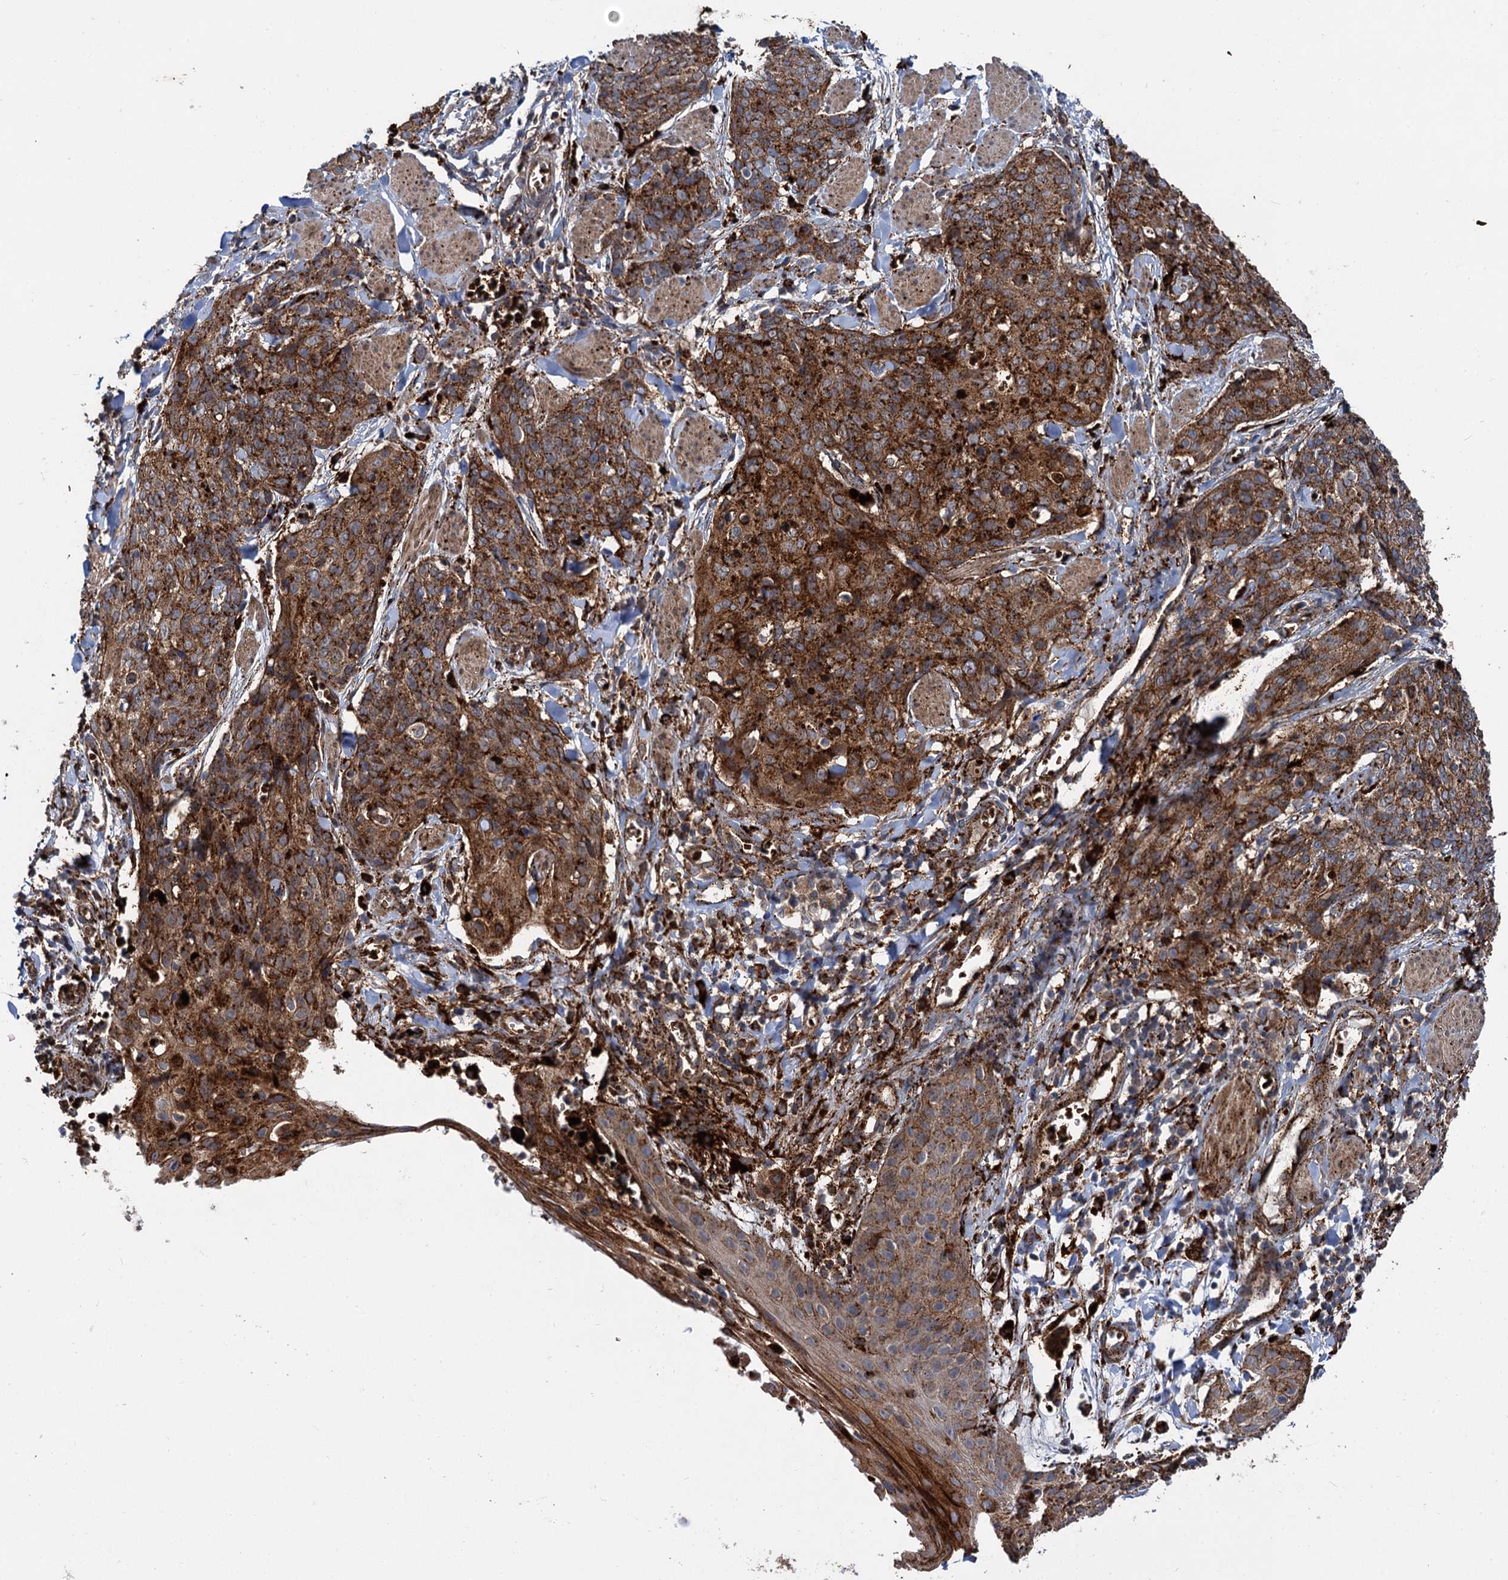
{"staining": {"intensity": "strong", "quantity": ">75%", "location": "cytoplasmic/membranous"}, "tissue": "skin cancer", "cell_type": "Tumor cells", "image_type": "cancer", "snomed": [{"axis": "morphology", "description": "Squamous cell carcinoma, NOS"}, {"axis": "topography", "description": "Skin"}, {"axis": "topography", "description": "Vulva"}], "caption": "High-power microscopy captured an IHC image of skin cancer, revealing strong cytoplasmic/membranous expression in about >75% of tumor cells.", "gene": "GBA1", "patient": {"sex": "female", "age": 85}}